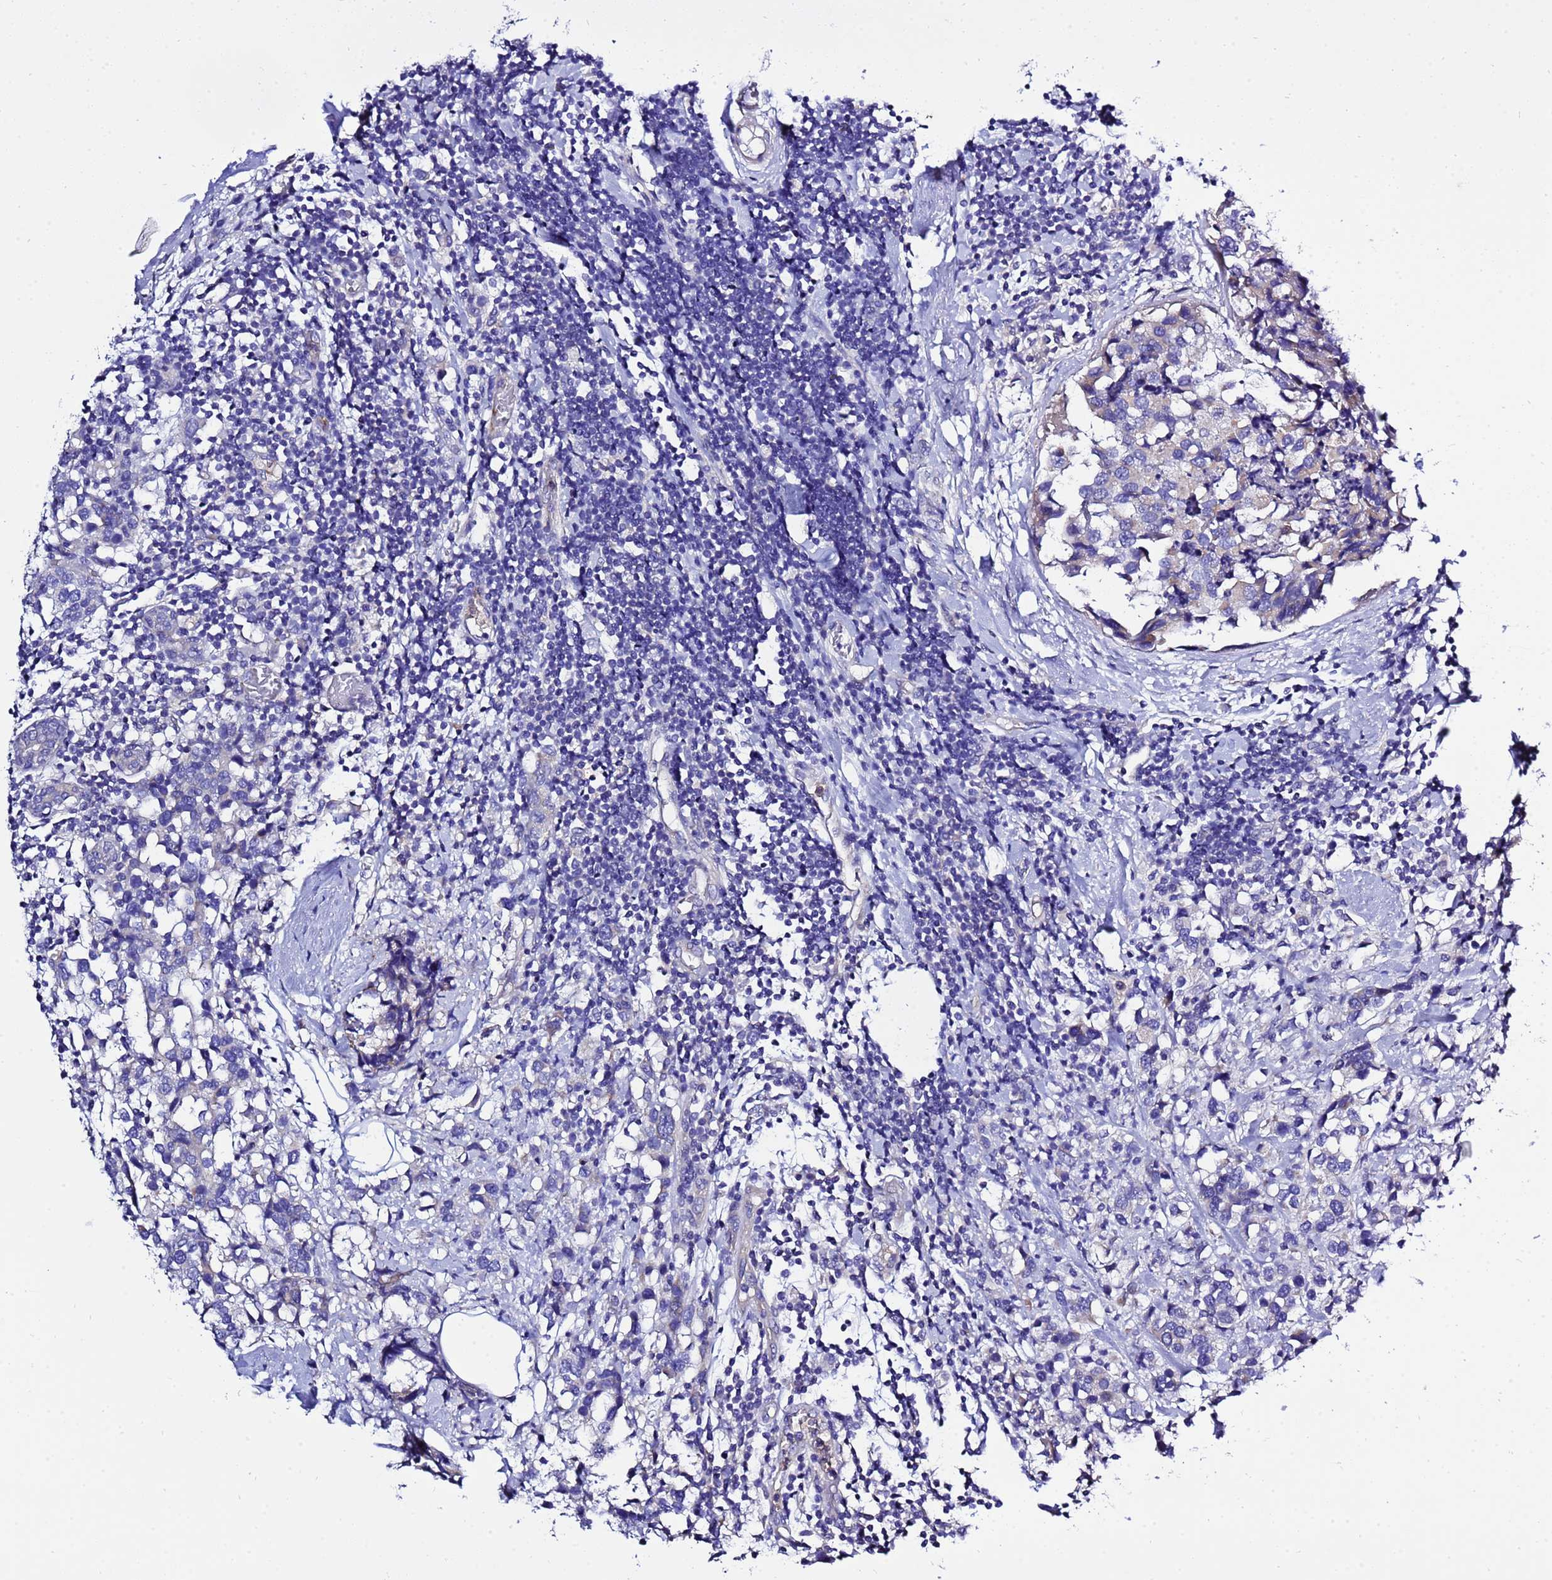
{"staining": {"intensity": "negative", "quantity": "none", "location": "none"}, "tissue": "breast cancer", "cell_type": "Tumor cells", "image_type": "cancer", "snomed": [{"axis": "morphology", "description": "Lobular carcinoma"}, {"axis": "topography", "description": "Breast"}], "caption": "Photomicrograph shows no protein expression in tumor cells of breast lobular carcinoma tissue. (Immunohistochemistry, brightfield microscopy, high magnification).", "gene": "KICS2", "patient": {"sex": "female", "age": 59}}